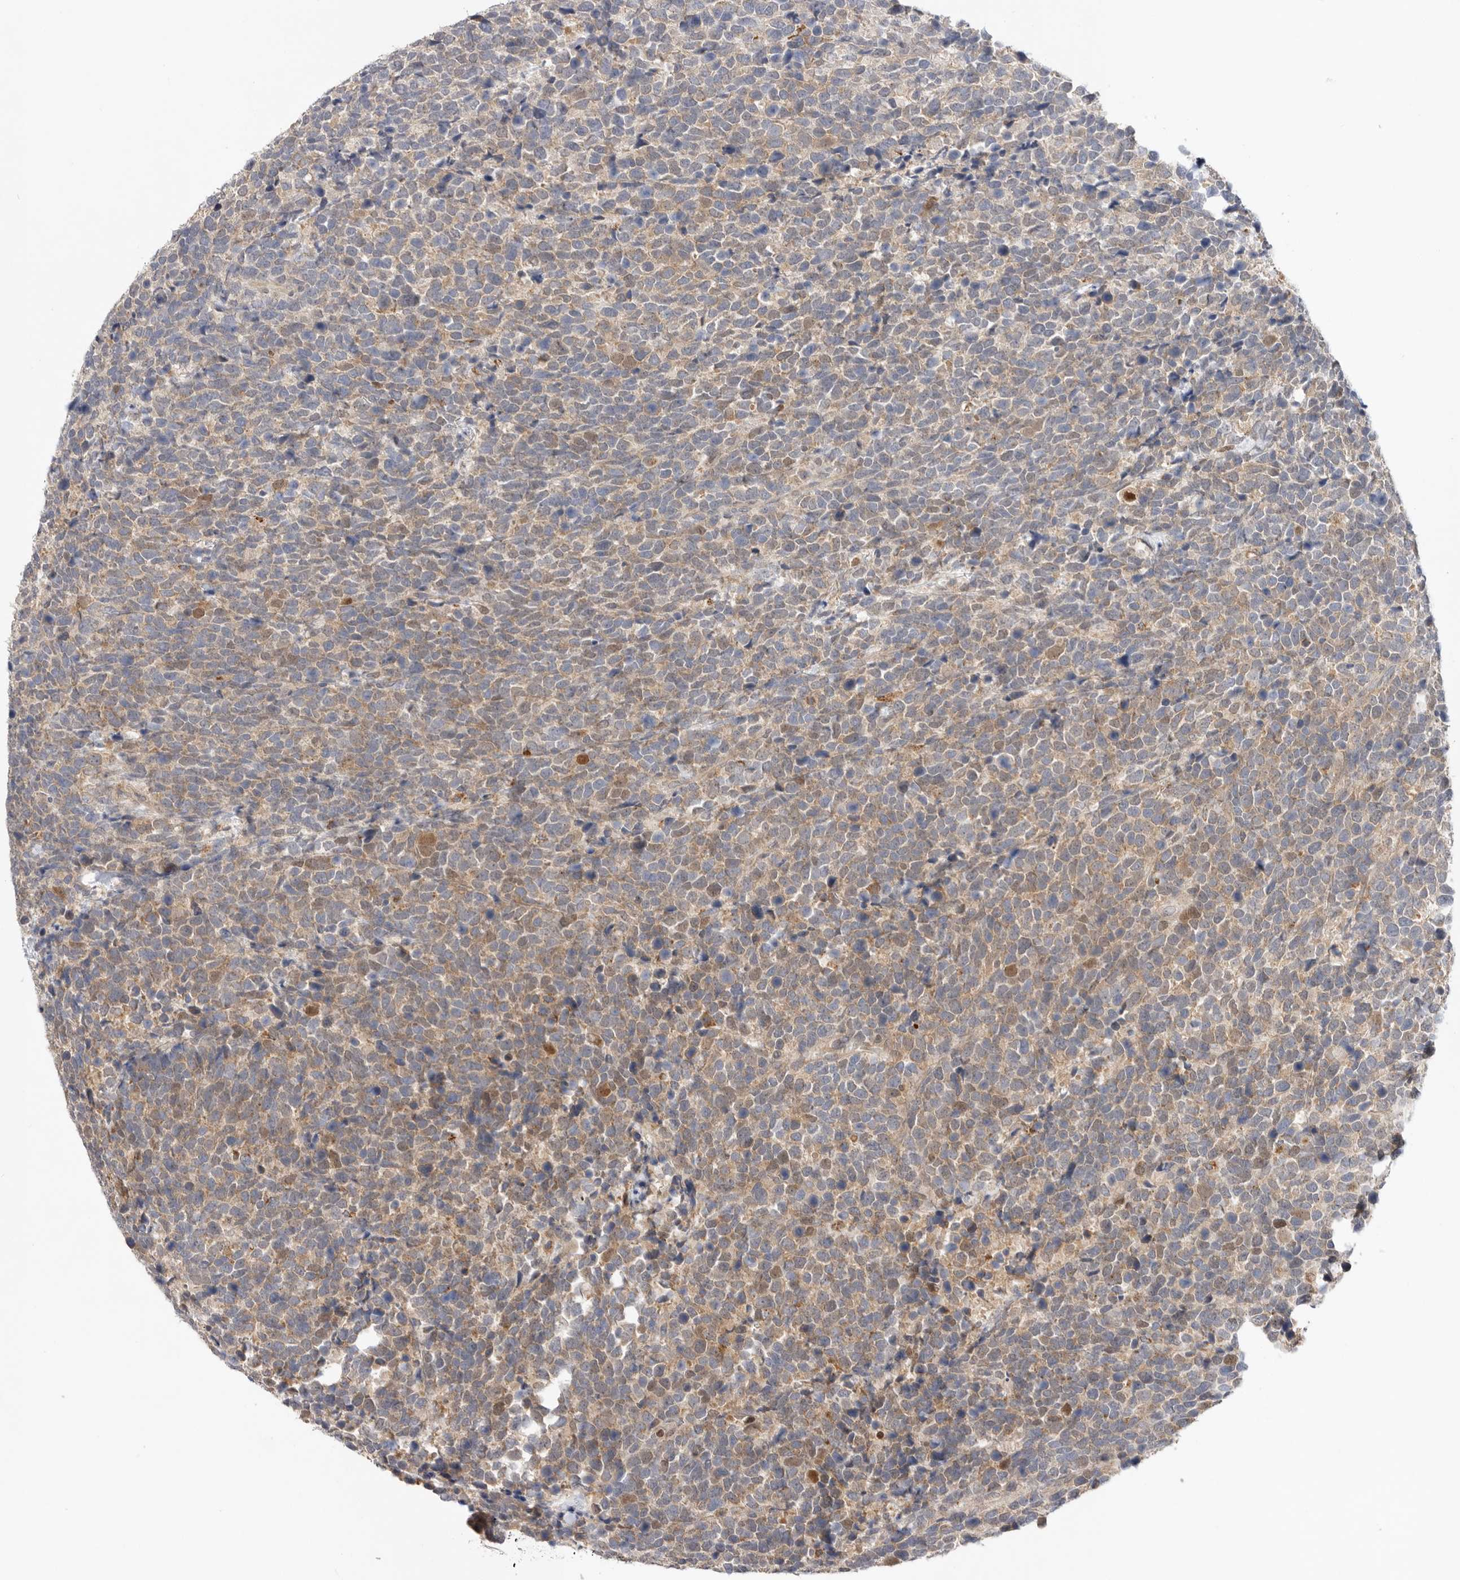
{"staining": {"intensity": "weak", "quantity": ">75%", "location": "cytoplasmic/membranous"}, "tissue": "urothelial cancer", "cell_type": "Tumor cells", "image_type": "cancer", "snomed": [{"axis": "morphology", "description": "Urothelial carcinoma, High grade"}, {"axis": "topography", "description": "Urinary bladder"}], "caption": "Weak cytoplasmic/membranous protein positivity is seen in about >75% of tumor cells in urothelial cancer.", "gene": "GNE", "patient": {"sex": "female", "age": 82}}